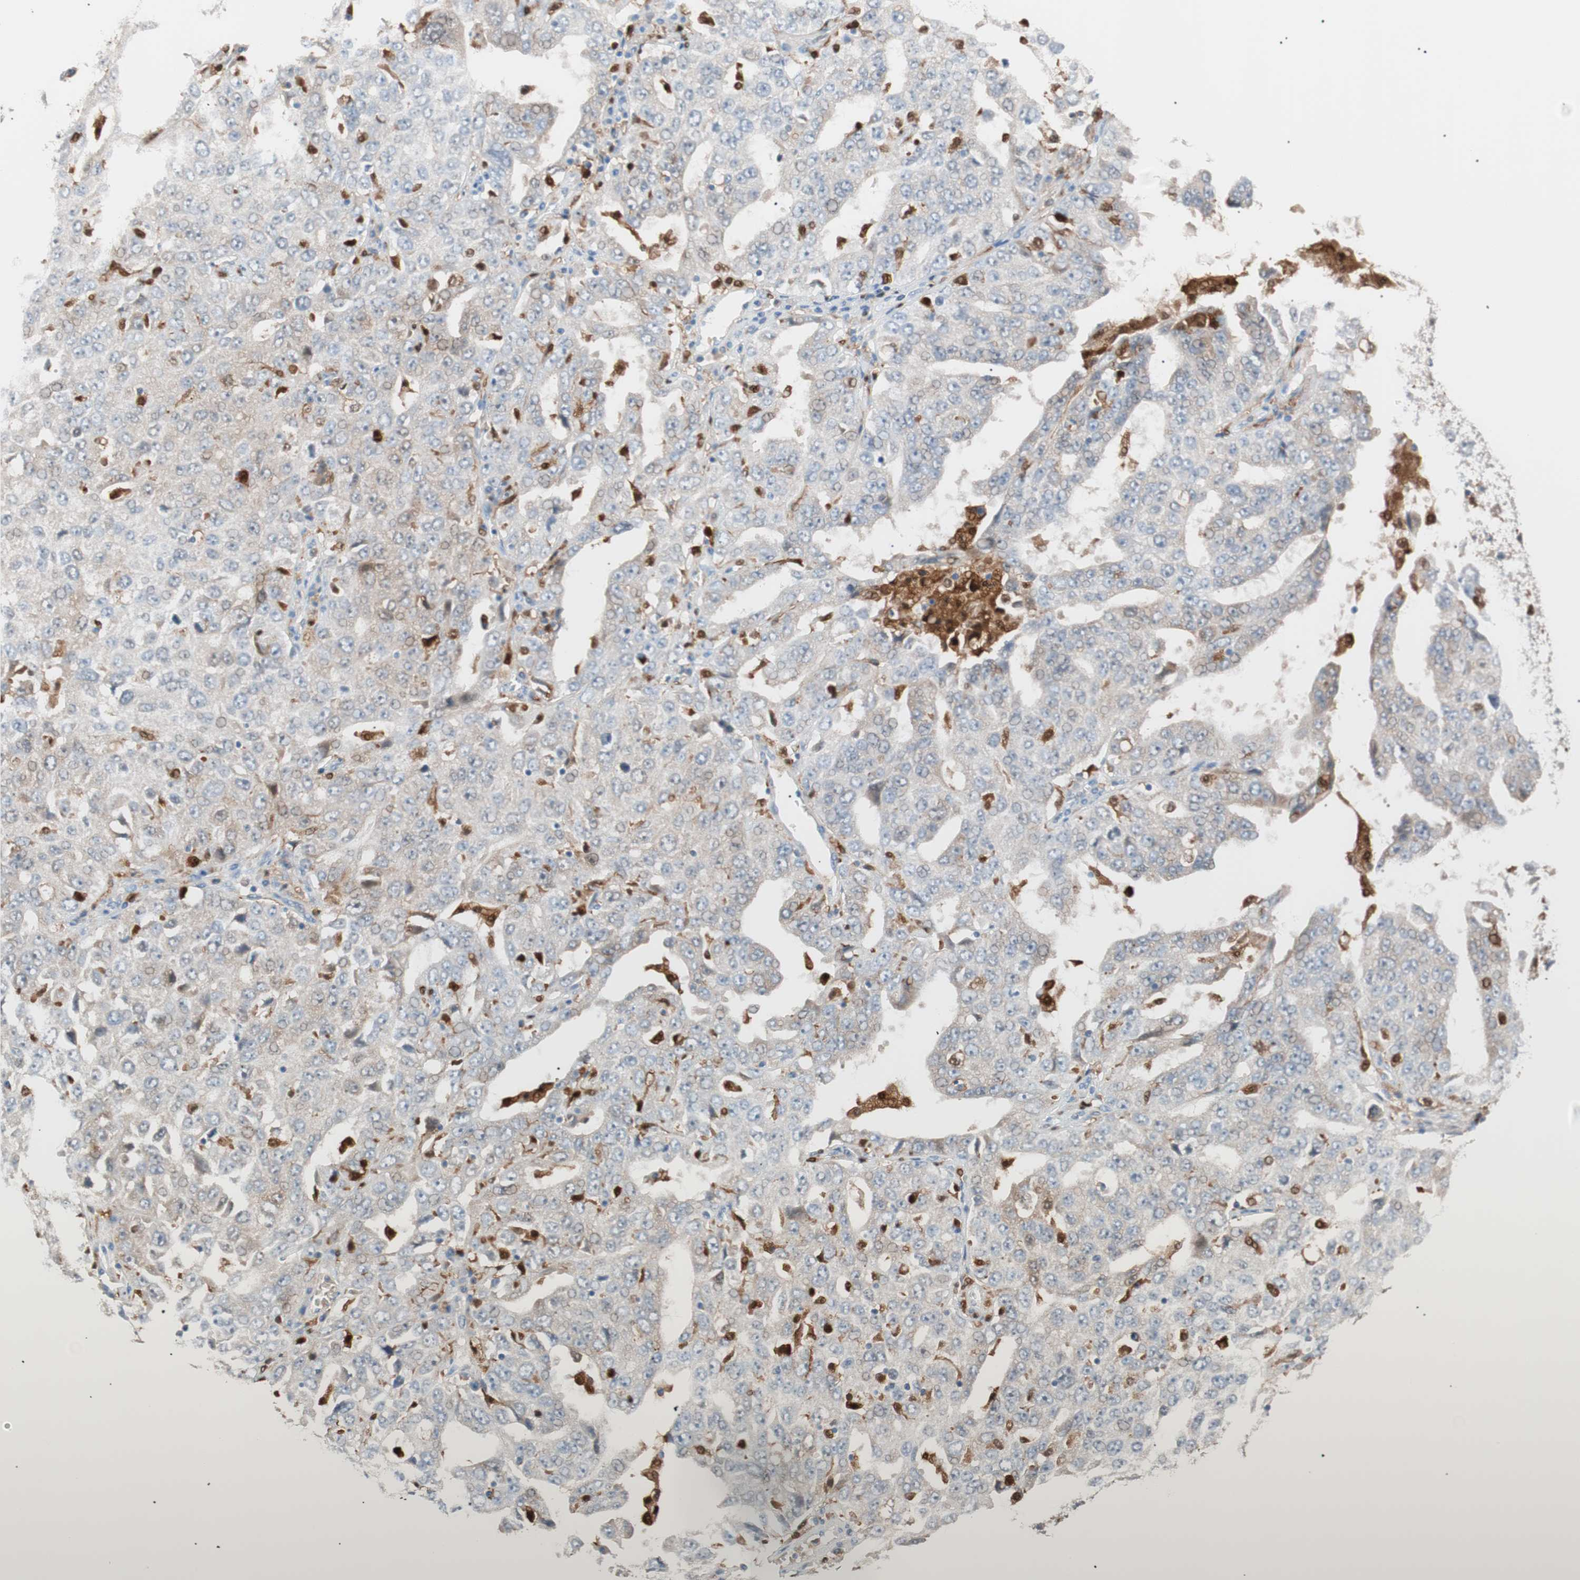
{"staining": {"intensity": "weak", "quantity": "<25%", "location": "cytoplasmic/membranous"}, "tissue": "ovarian cancer", "cell_type": "Tumor cells", "image_type": "cancer", "snomed": [{"axis": "morphology", "description": "Carcinoma, endometroid"}, {"axis": "topography", "description": "Ovary"}], "caption": "Immunohistochemical staining of human ovarian cancer displays no significant staining in tumor cells.", "gene": "IL18", "patient": {"sex": "female", "age": 62}}